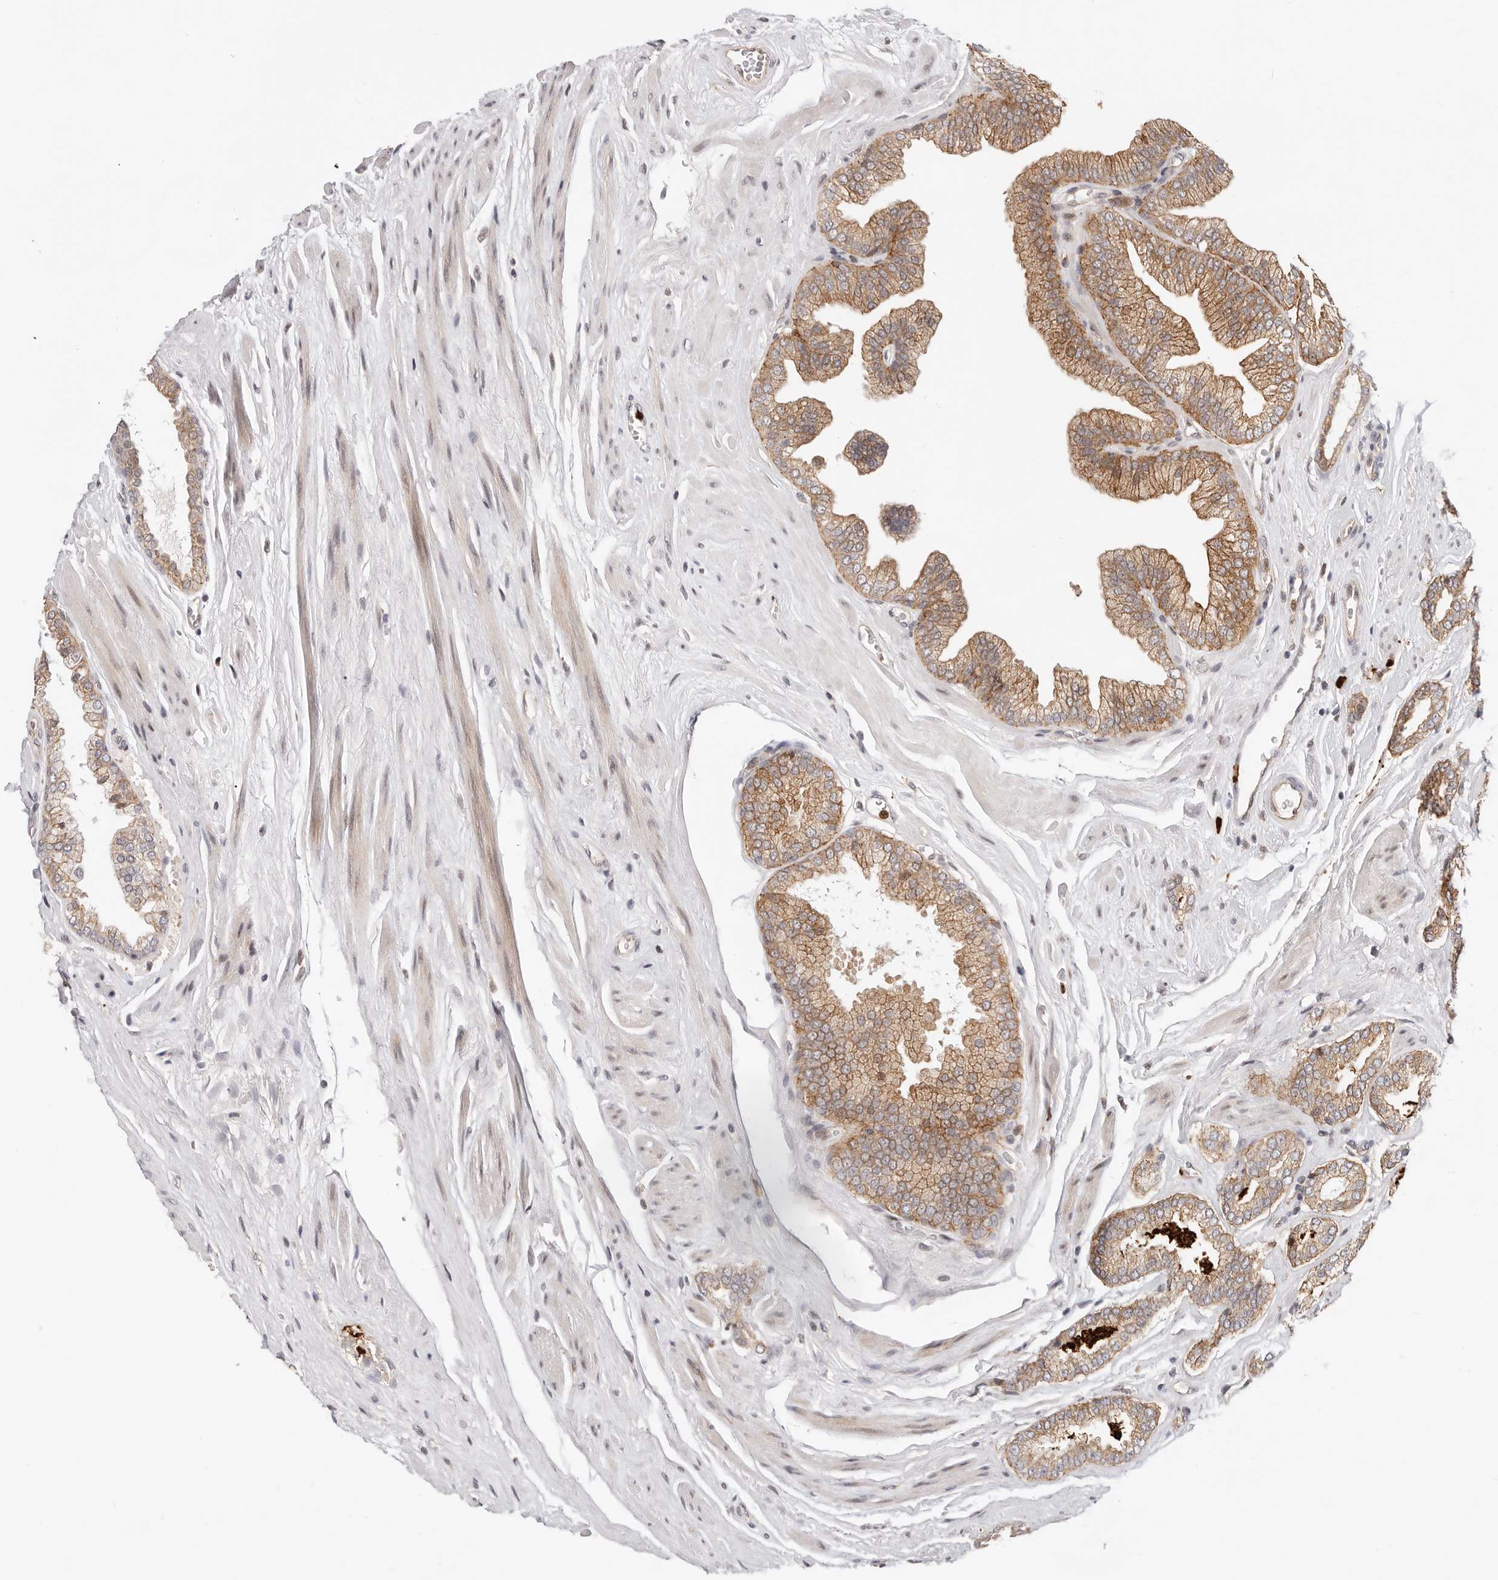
{"staining": {"intensity": "moderate", "quantity": "25%-75%", "location": "cytoplasmic/membranous"}, "tissue": "prostate cancer", "cell_type": "Tumor cells", "image_type": "cancer", "snomed": [{"axis": "morphology", "description": "Adenocarcinoma, Low grade"}, {"axis": "topography", "description": "Prostate"}], "caption": "Protein expression analysis of human low-grade adenocarcinoma (prostate) reveals moderate cytoplasmic/membranous expression in approximately 25%-75% of tumor cells. The protein of interest is stained brown, and the nuclei are stained in blue (DAB IHC with brightfield microscopy, high magnification).", "gene": "AFDN", "patient": {"sex": "male", "age": 62}}